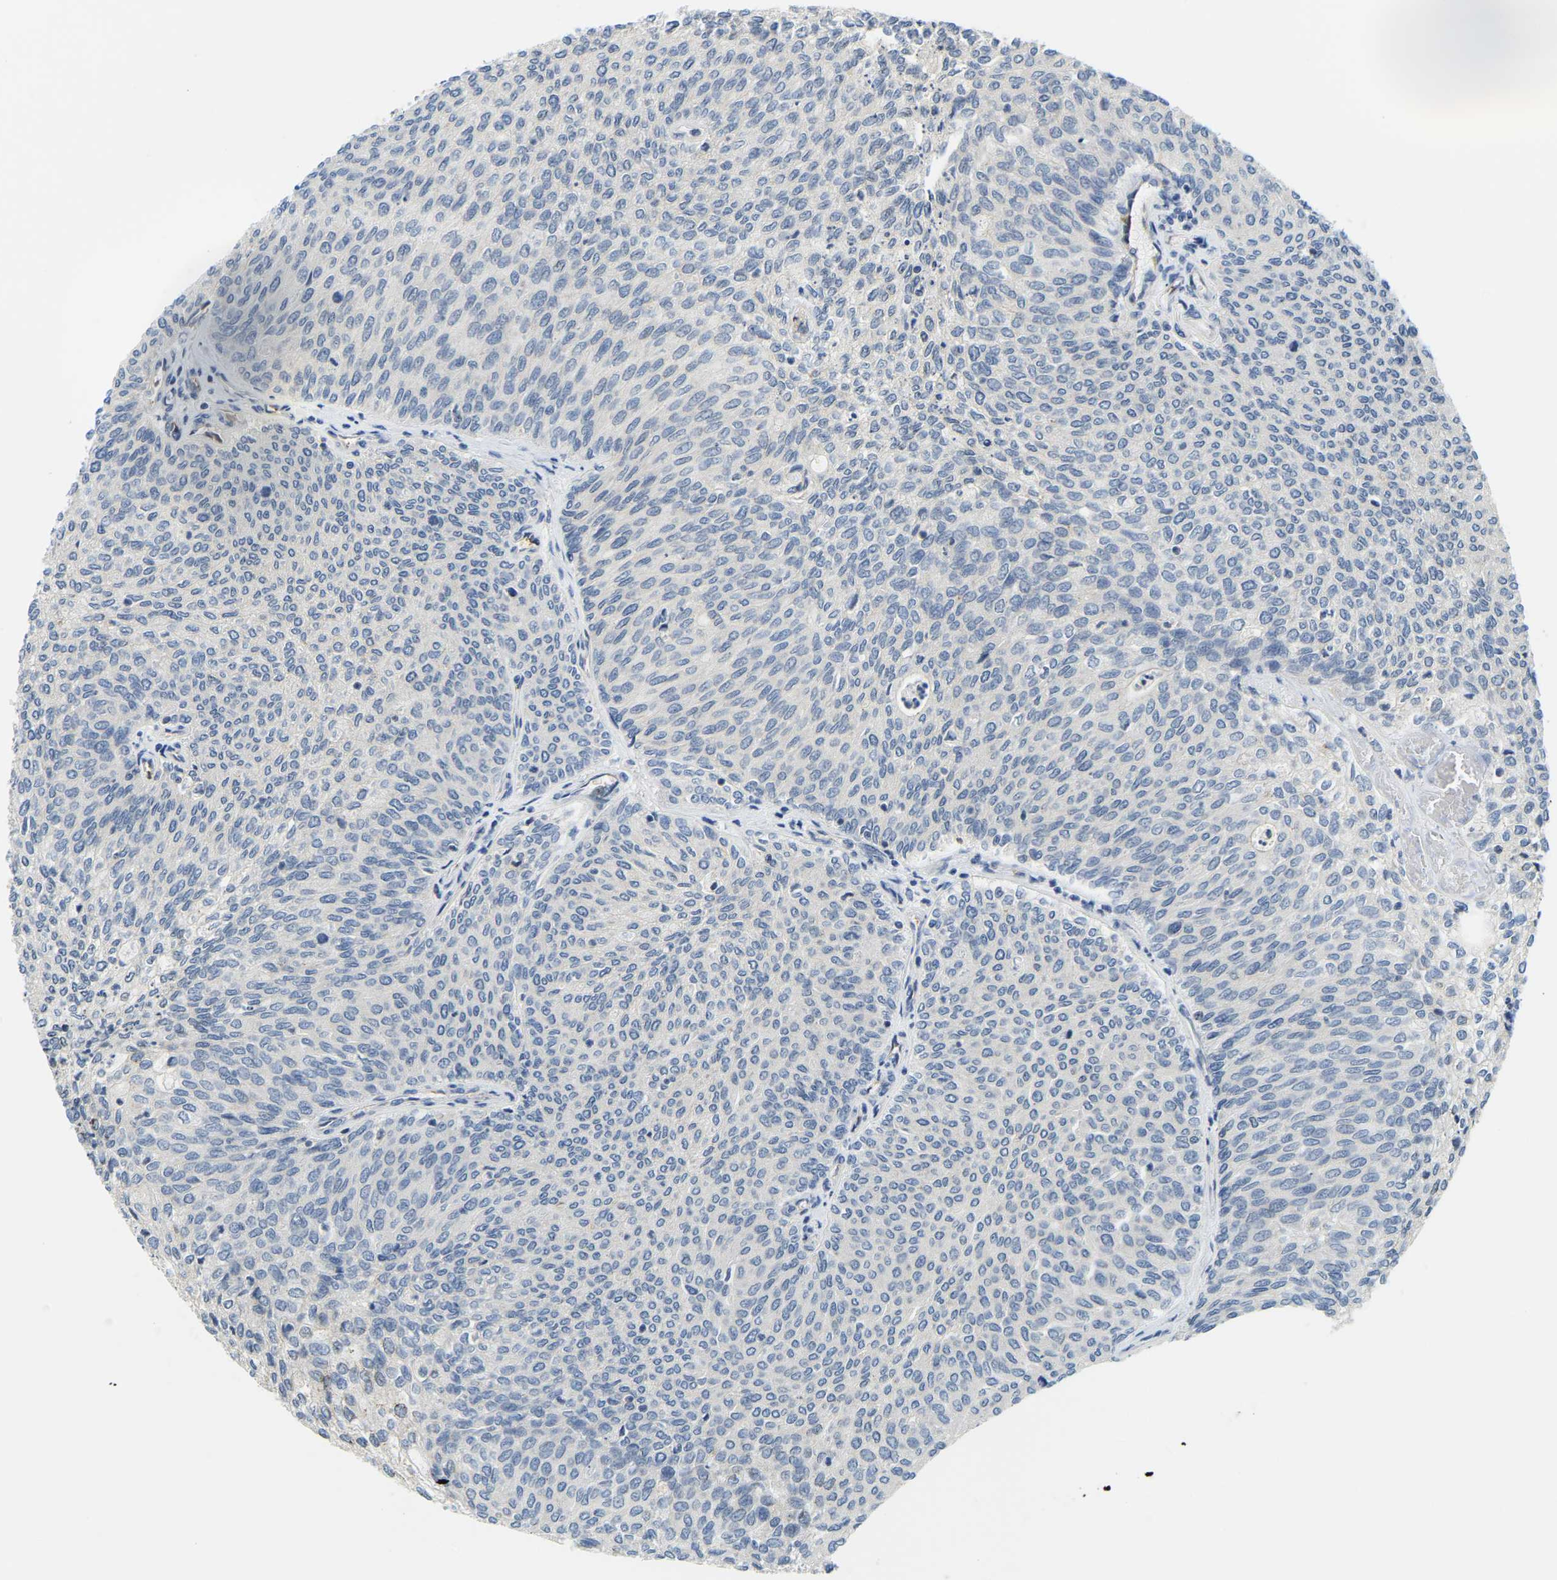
{"staining": {"intensity": "negative", "quantity": "none", "location": "none"}, "tissue": "urothelial cancer", "cell_type": "Tumor cells", "image_type": "cancer", "snomed": [{"axis": "morphology", "description": "Urothelial carcinoma, Low grade"}, {"axis": "topography", "description": "Urinary bladder"}], "caption": "Immunohistochemical staining of urothelial carcinoma (low-grade) demonstrates no significant expression in tumor cells.", "gene": "RRP1", "patient": {"sex": "female", "age": 79}}